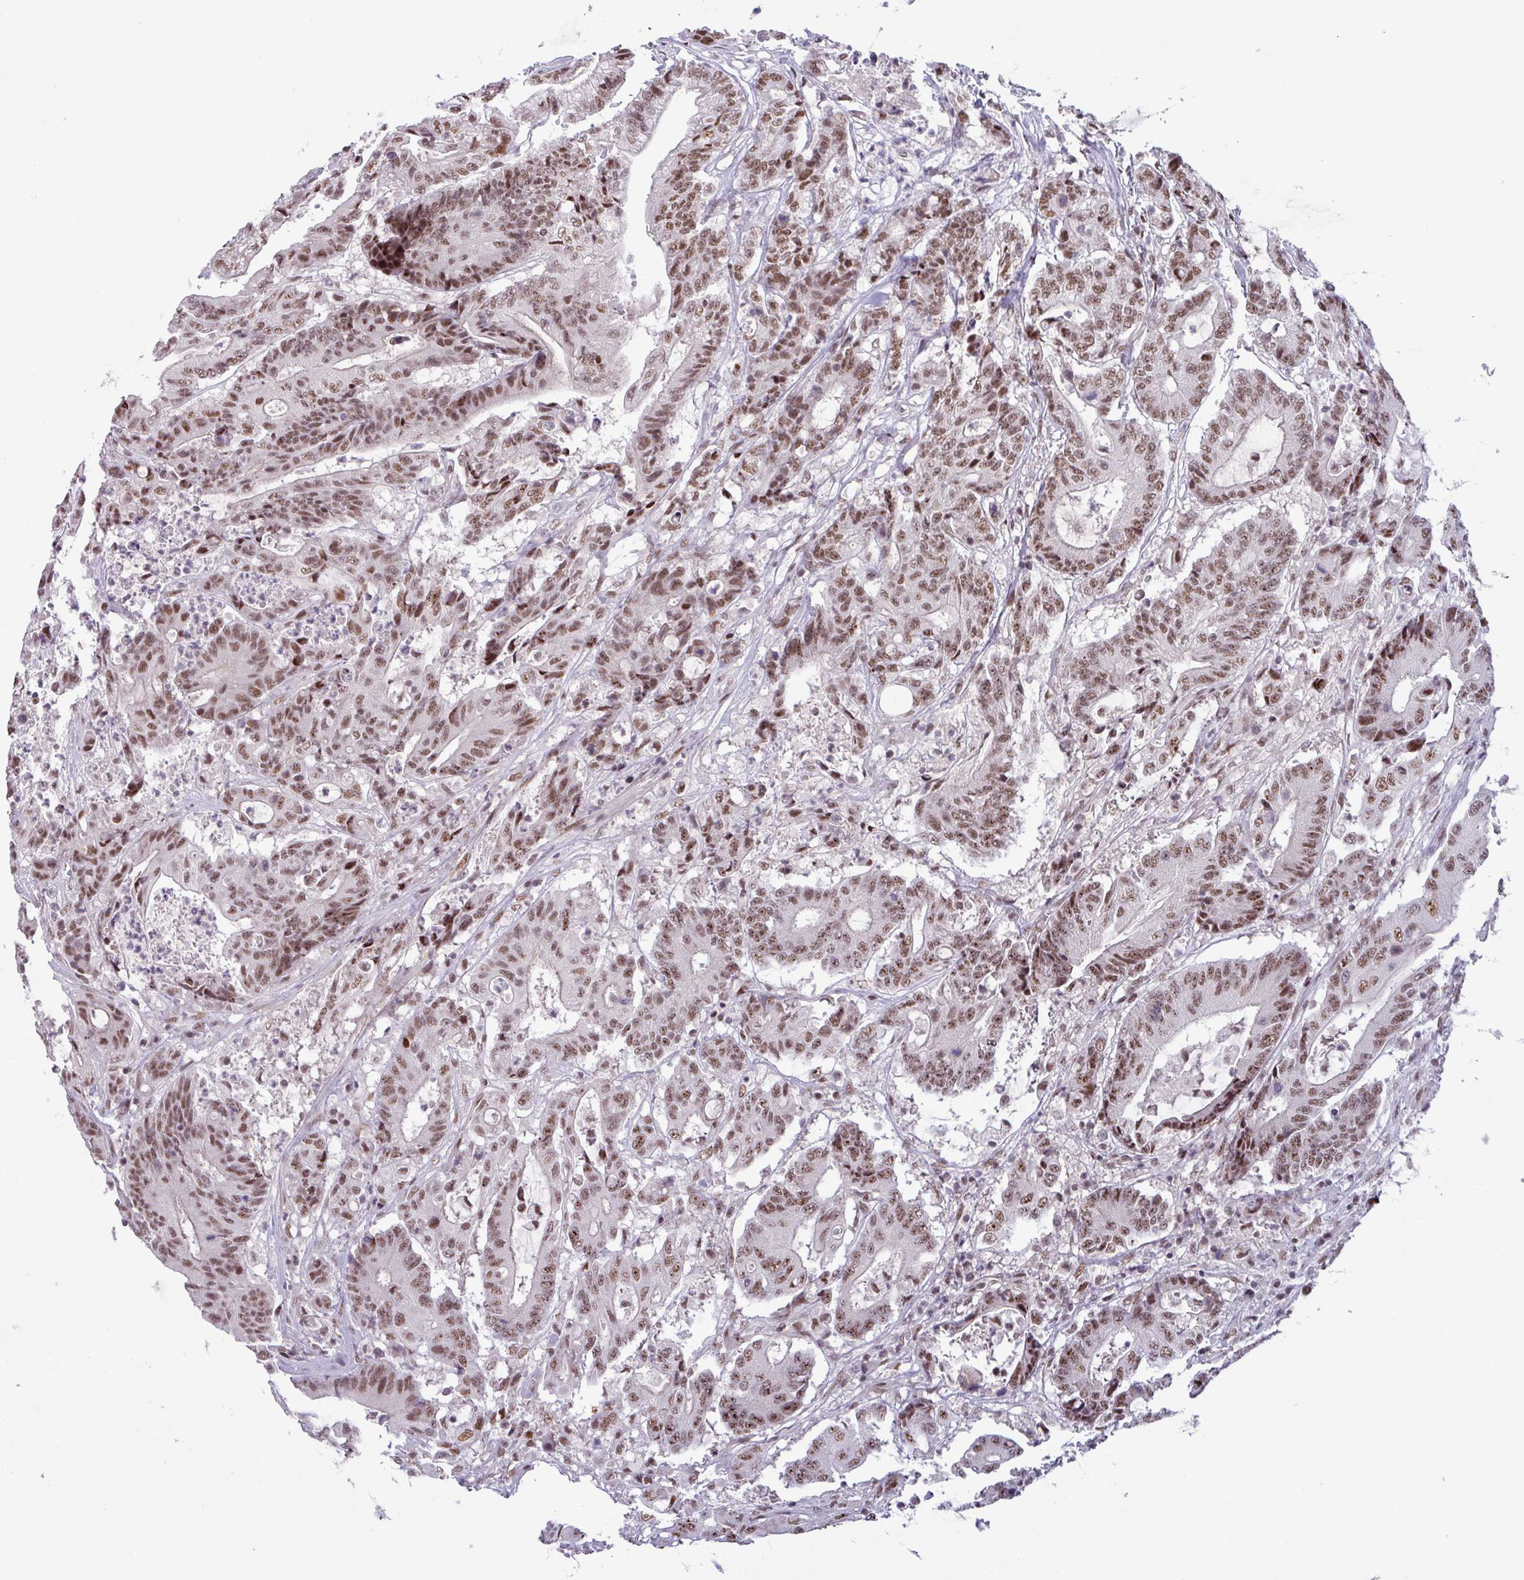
{"staining": {"intensity": "moderate", "quantity": ">75%", "location": "nuclear"}, "tissue": "colorectal cancer", "cell_type": "Tumor cells", "image_type": "cancer", "snomed": [{"axis": "morphology", "description": "Adenocarcinoma, NOS"}, {"axis": "topography", "description": "Colon"}], "caption": "A high-resolution image shows immunohistochemistry staining of adenocarcinoma (colorectal), which shows moderate nuclear staining in approximately >75% of tumor cells.", "gene": "PTPN20", "patient": {"sex": "female", "age": 84}}